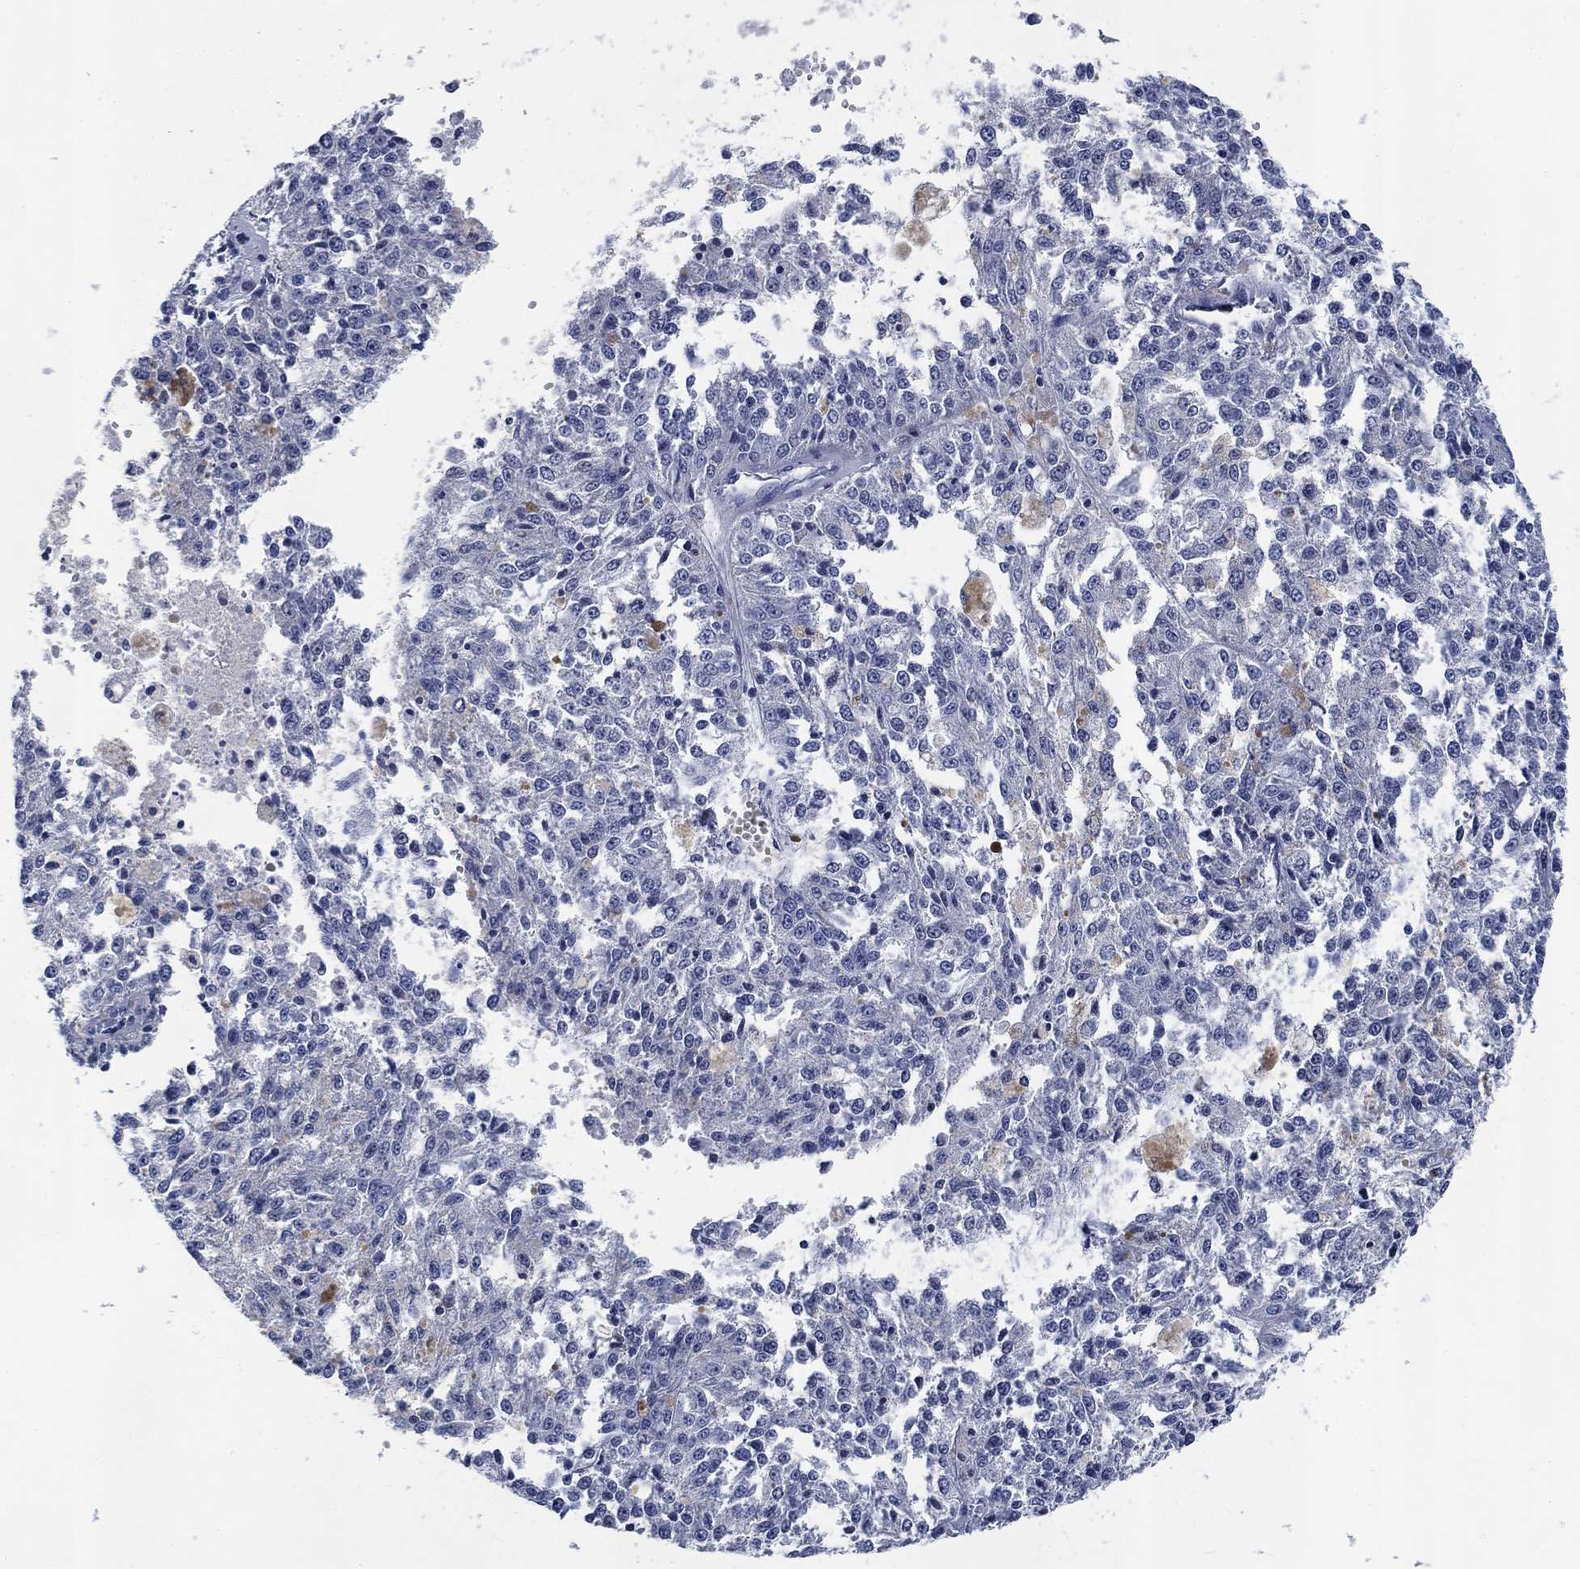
{"staining": {"intensity": "negative", "quantity": "none", "location": "none"}, "tissue": "melanoma", "cell_type": "Tumor cells", "image_type": "cancer", "snomed": [{"axis": "morphology", "description": "Malignant melanoma, Metastatic site"}, {"axis": "topography", "description": "Lymph node"}], "caption": "Immunohistochemistry photomicrograph of neoplastic tissue: malignant melanoma (metastatic site) stained with DAB displays no significant protein staining in tumor cells.", "gene": "DAZL", "patient": {"sex": "female", "age": 64}}